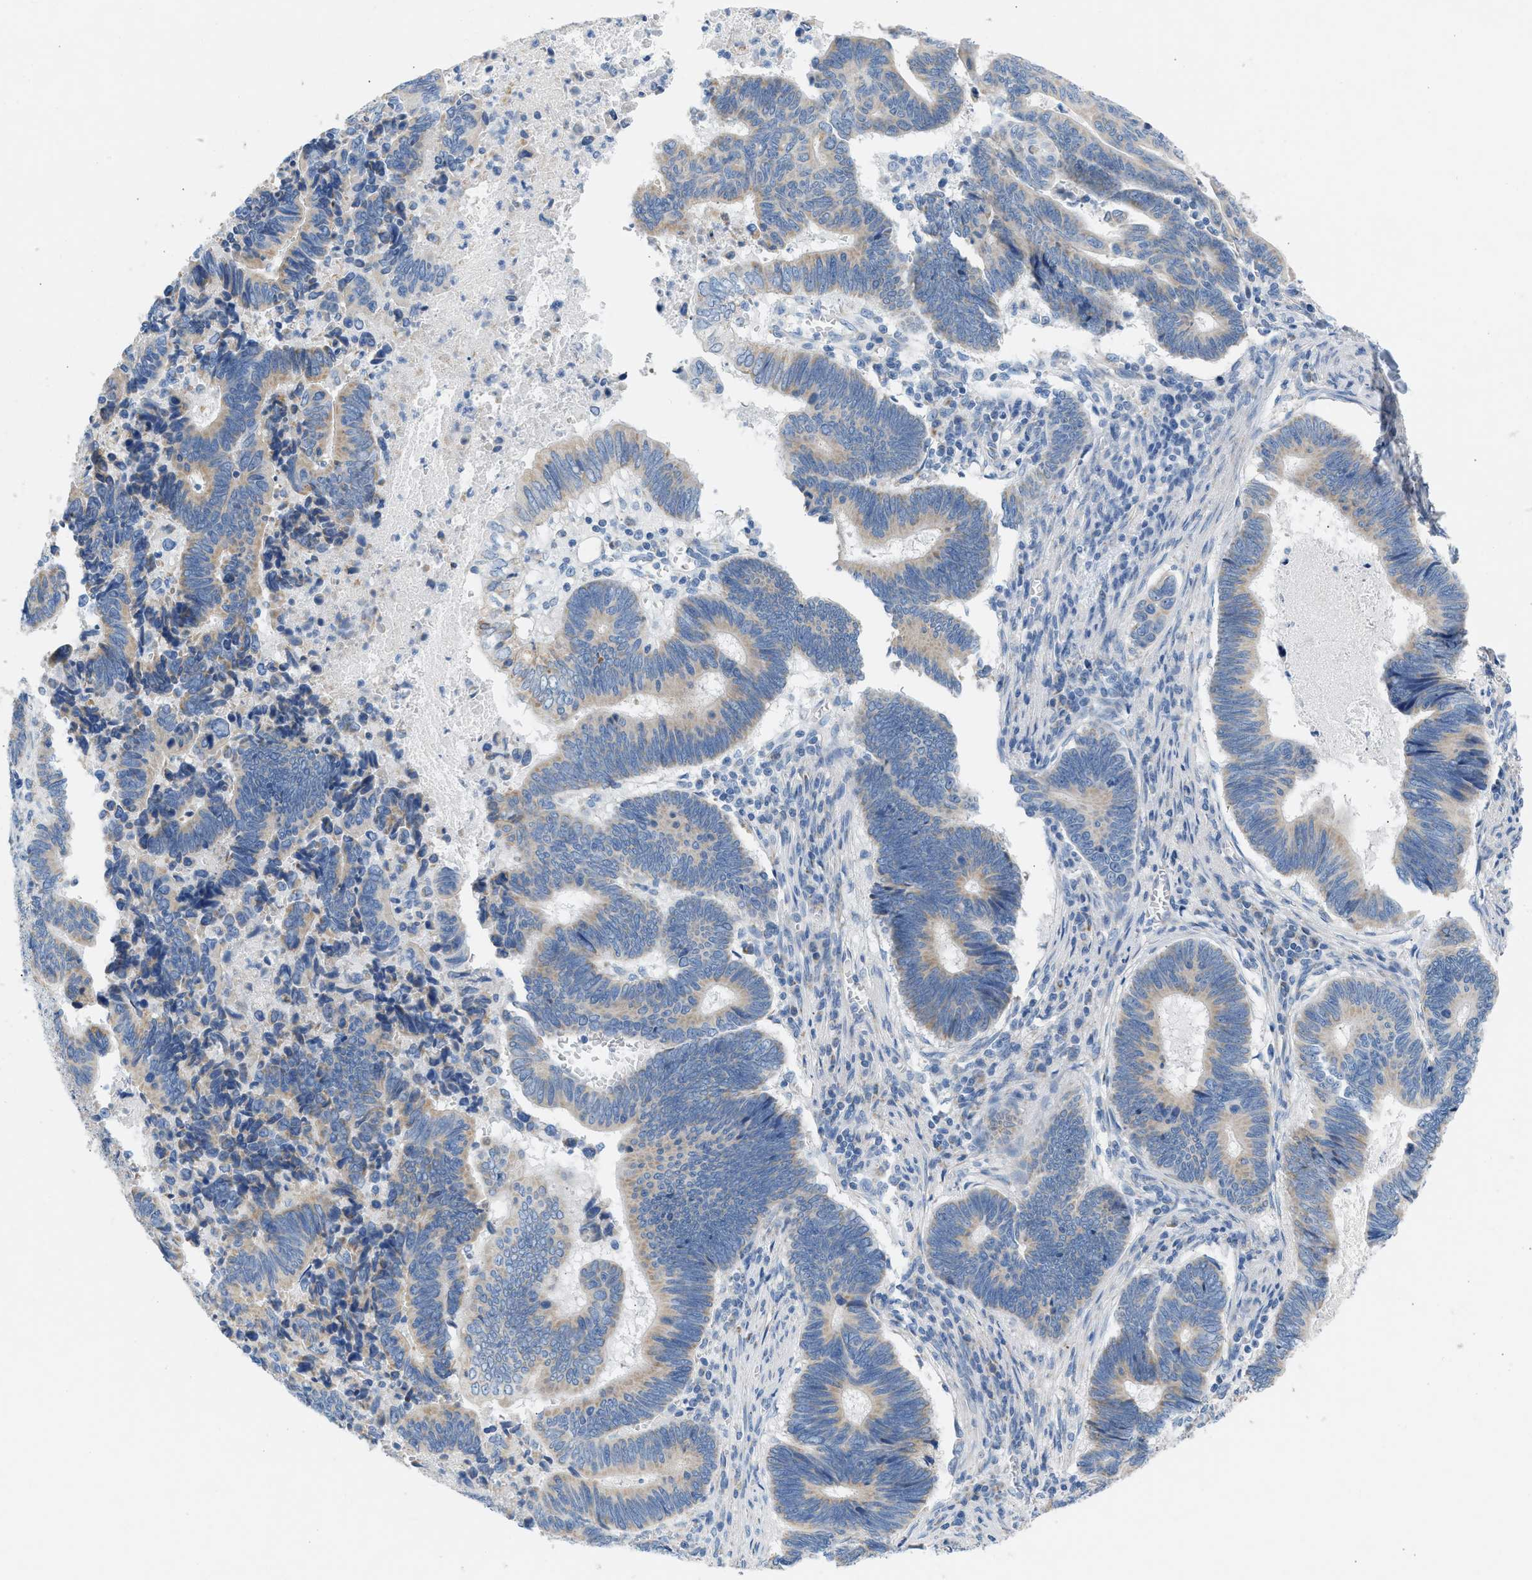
{"staining": {"intensity": "weak", "quantity": "25%-75%", "location": "cytoplasmic/membranous"}, "tissue": "pancreatic cancer", "cell_type": "Tumor cells", "image_type": "cancer", "snomed": [{"axis": "morphology", "description": "Adenocarcinoma, NOS"}, {"axis": "topography", "description": "Pancreas"}], "caption": "Immunohistochemical staining of adenocarcinoma (pancreatic) displays low levels of weak cytoplasmic/membranous positivity in approximately 25%-75% of tumor cells.", "gene": "NDUFS8", "patient": {"sex": "female", "age": 70}}